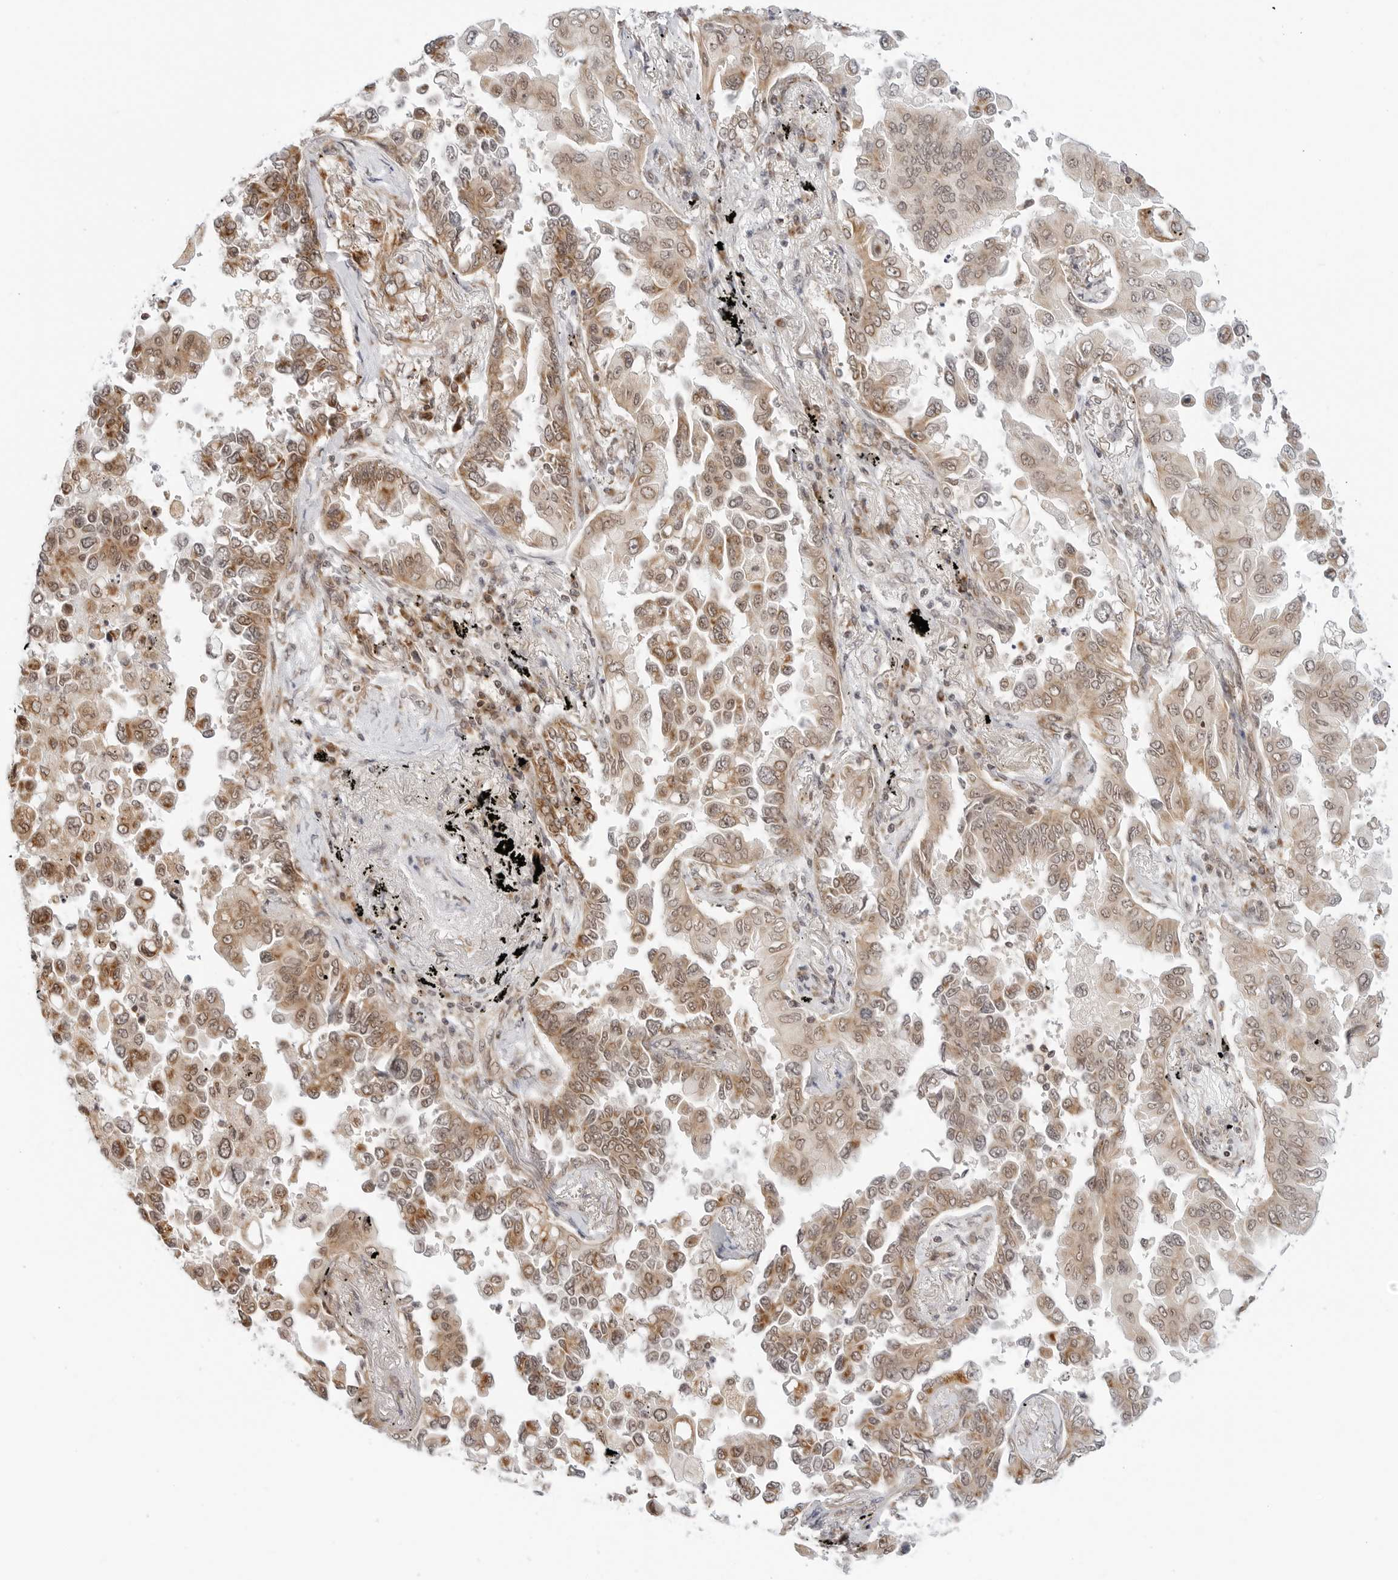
{"staining": {"intensity": "moderate", "quantity": ">75%", "location": "cytoplasmic/membranous,nuclear"}, "tissue": "lung cancer", "cell_type": "Tumor cells", "image_type": "cancer", "snomed": [{"axis": "morphology", "description": "Adenocarcinoma, NOS"}, {"axis": "topography", "description": "Lung"}], "caption": "Approximately >75% of tumor cells in human adenocarcinoma (lung) demonstrate moderate cytoplasmic/membranous and nuclear protein staining as visualized by brown immunohistochemical staining.", "gene": "POLR3GL", "patient": {"sex": "female", "age": 67}}